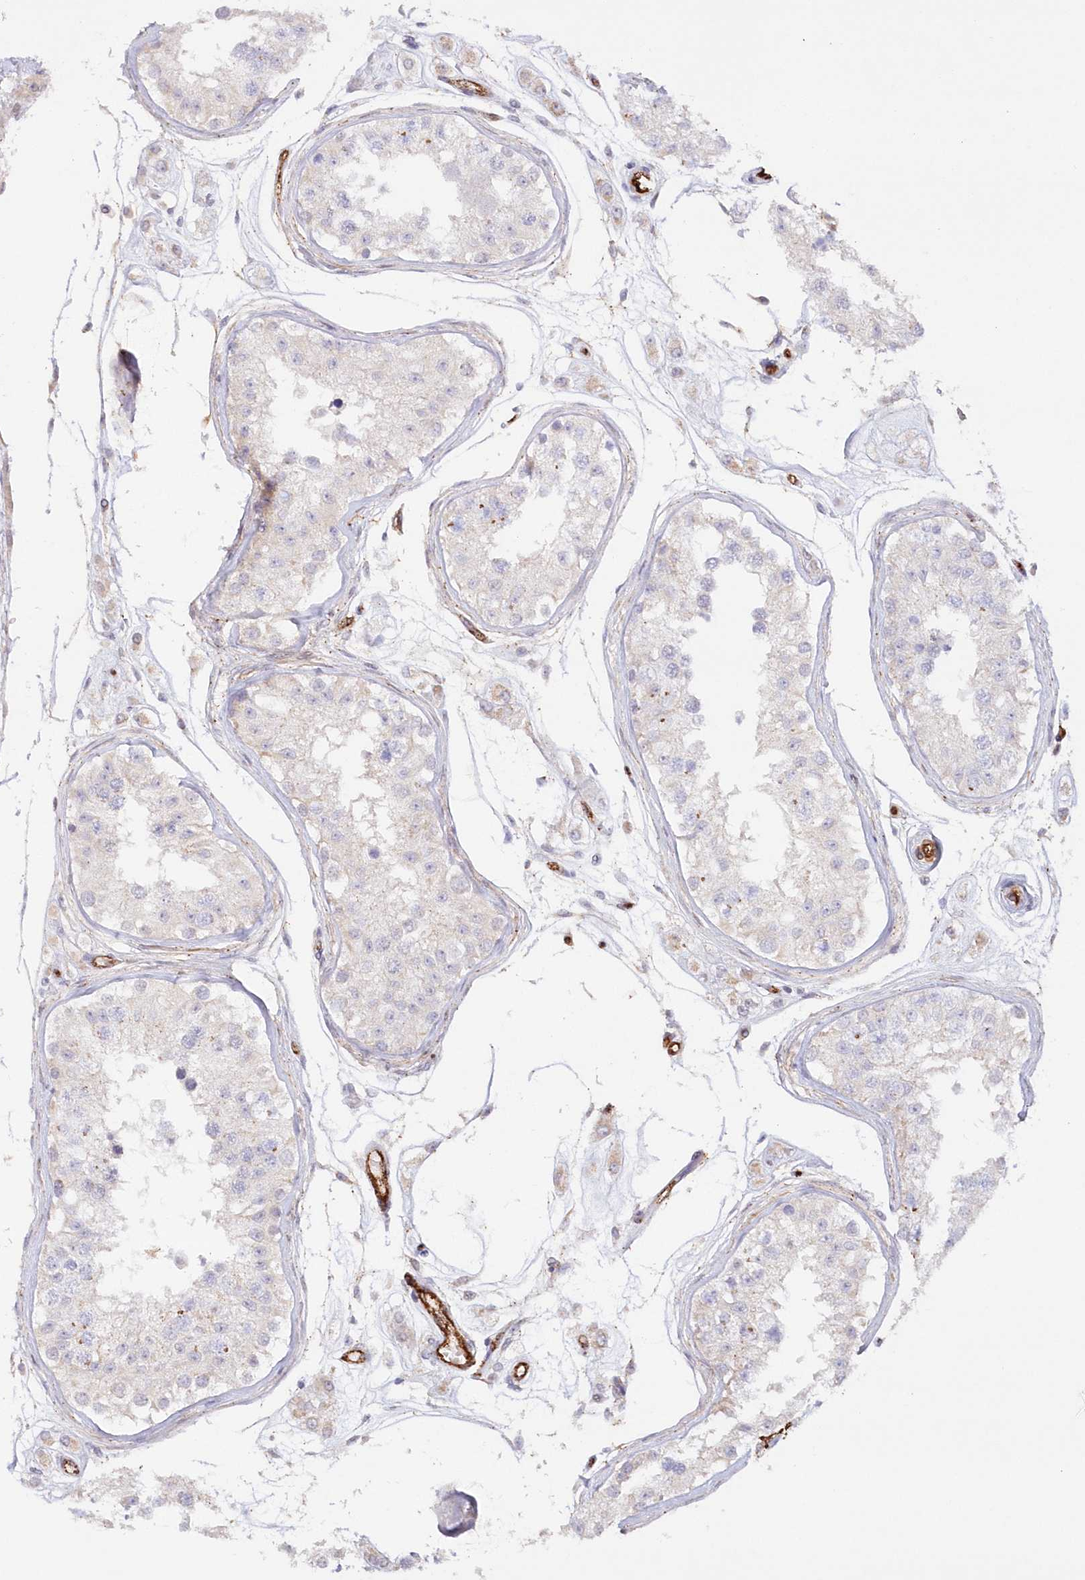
{"staining": {"intensity": "weak", "quantity": "<25%", "location": "cytoplasmic/membranous"}, "tissue": "testis", "cell_type": "Cells in seminiferous ducts", "image_type": "normal", "snomed": [{"axis": "morphology", "description": "Normal tissue, NOS"}, {"axis": "morphology", "description": "Adenocarcinoma, metastatic, NOS"}, {"axis": "topography", "description": "Testis"}], "caption": "An image of testis stained for a protein demonstrates no brown staining in cells in seminiferous ducts.", "gene": "AFAP1L2", "patient": {"sex": "male", "age": 26}}